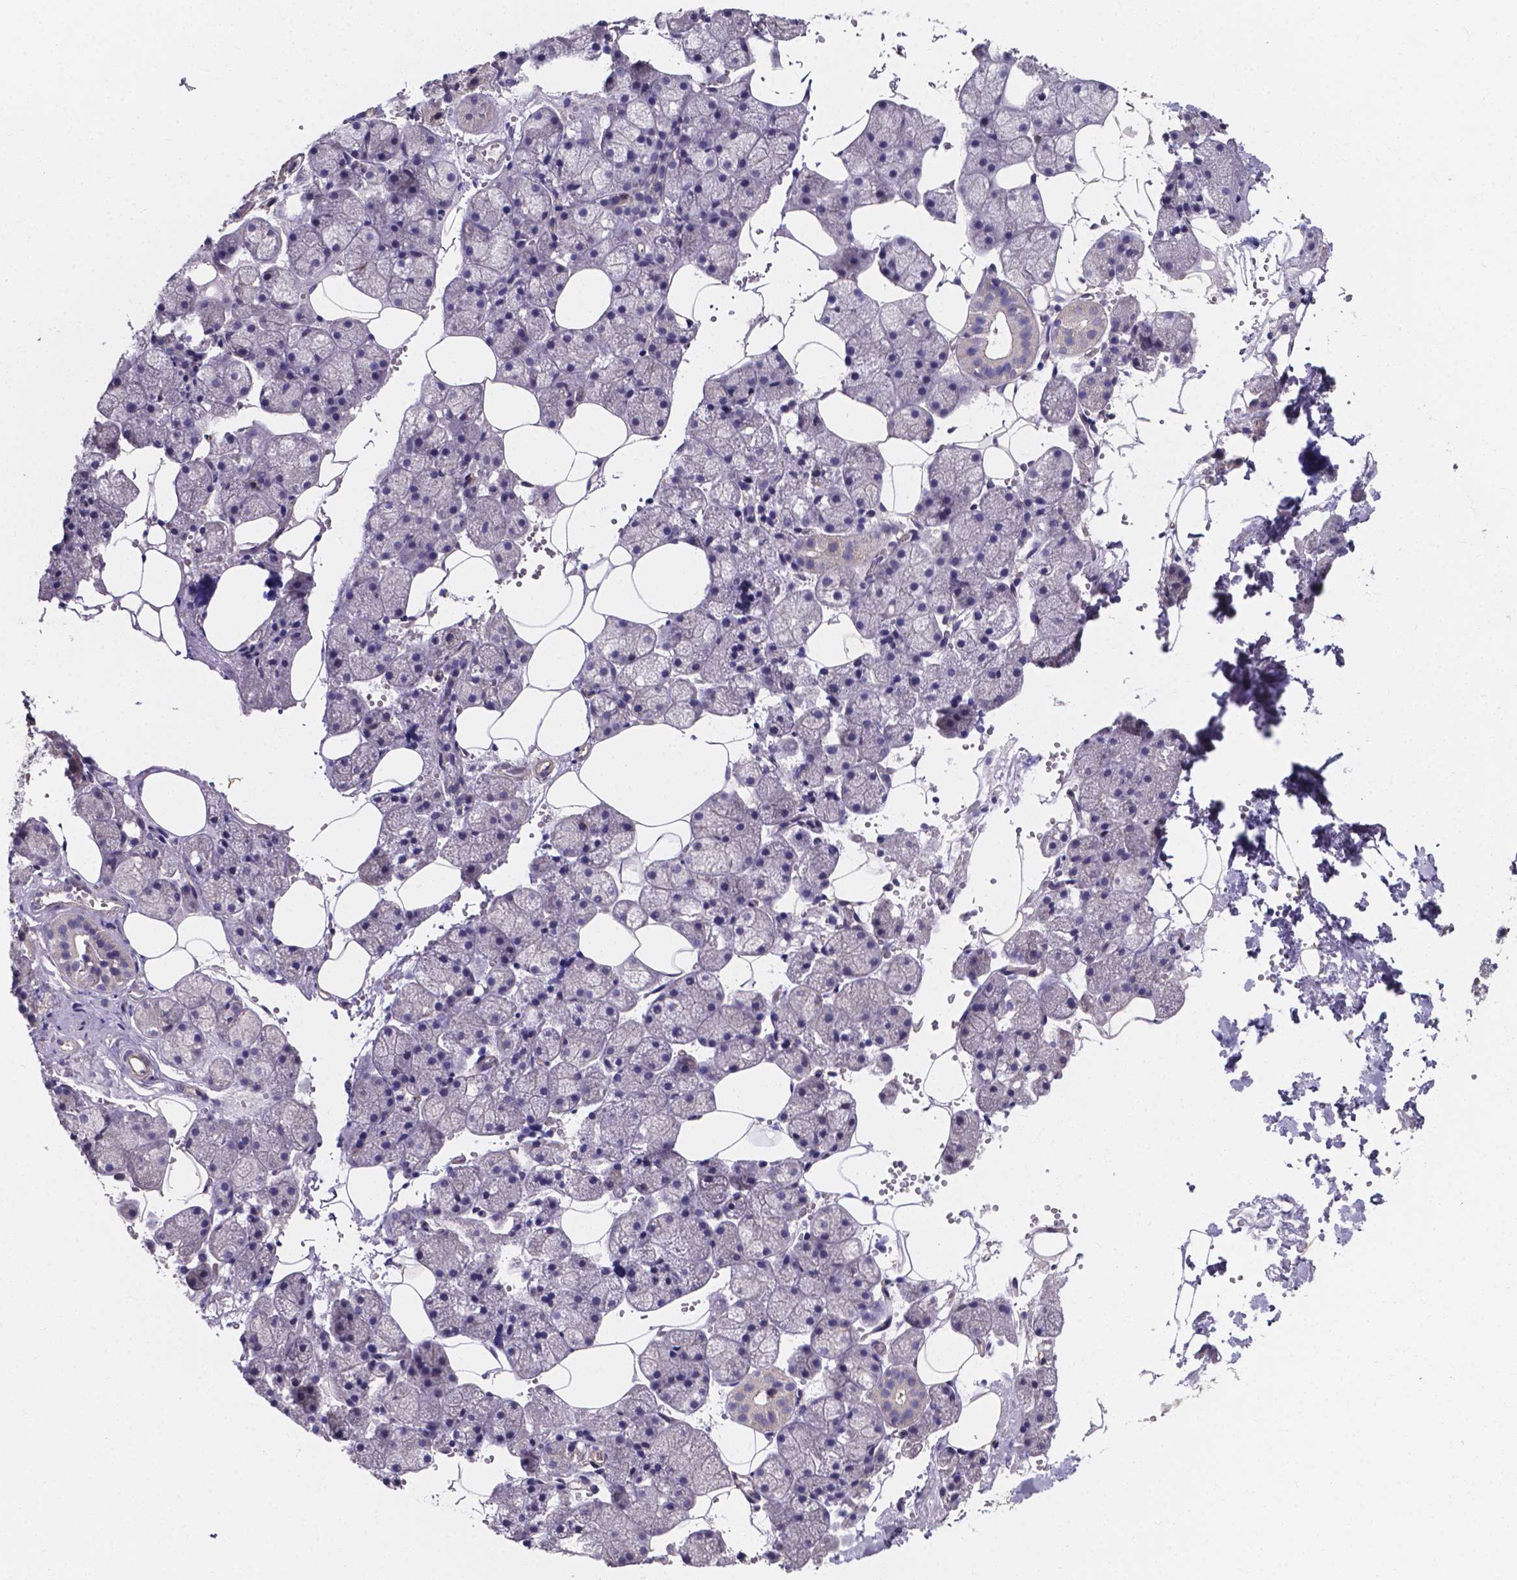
{"staining": {"intensity": "negative", "quantity": "none", "location": "none"}, "tissue": "salivary gland", "cell_type": "Glandular cells", "image_type": "normal", "snomed": [{"axis": "morphology", "description": "Normal tissue, NOS"}, {"axis": "topography", "description": "Salivary gland"}], "caption": "DAB (3,3'-diaminobenzidine) immunohistochemical staining of benign salivary gland demonstrates no significant expression in glandular cells. The staining was performed using DAB (3,3'-diaminobenzidine) to visualize the protein expression in brown, while the nuclei were stained in blue with hematoxylin (Magnification: 20x).", "gene": "THEMIS", "patient": {"sex": "male", "age": 38}}